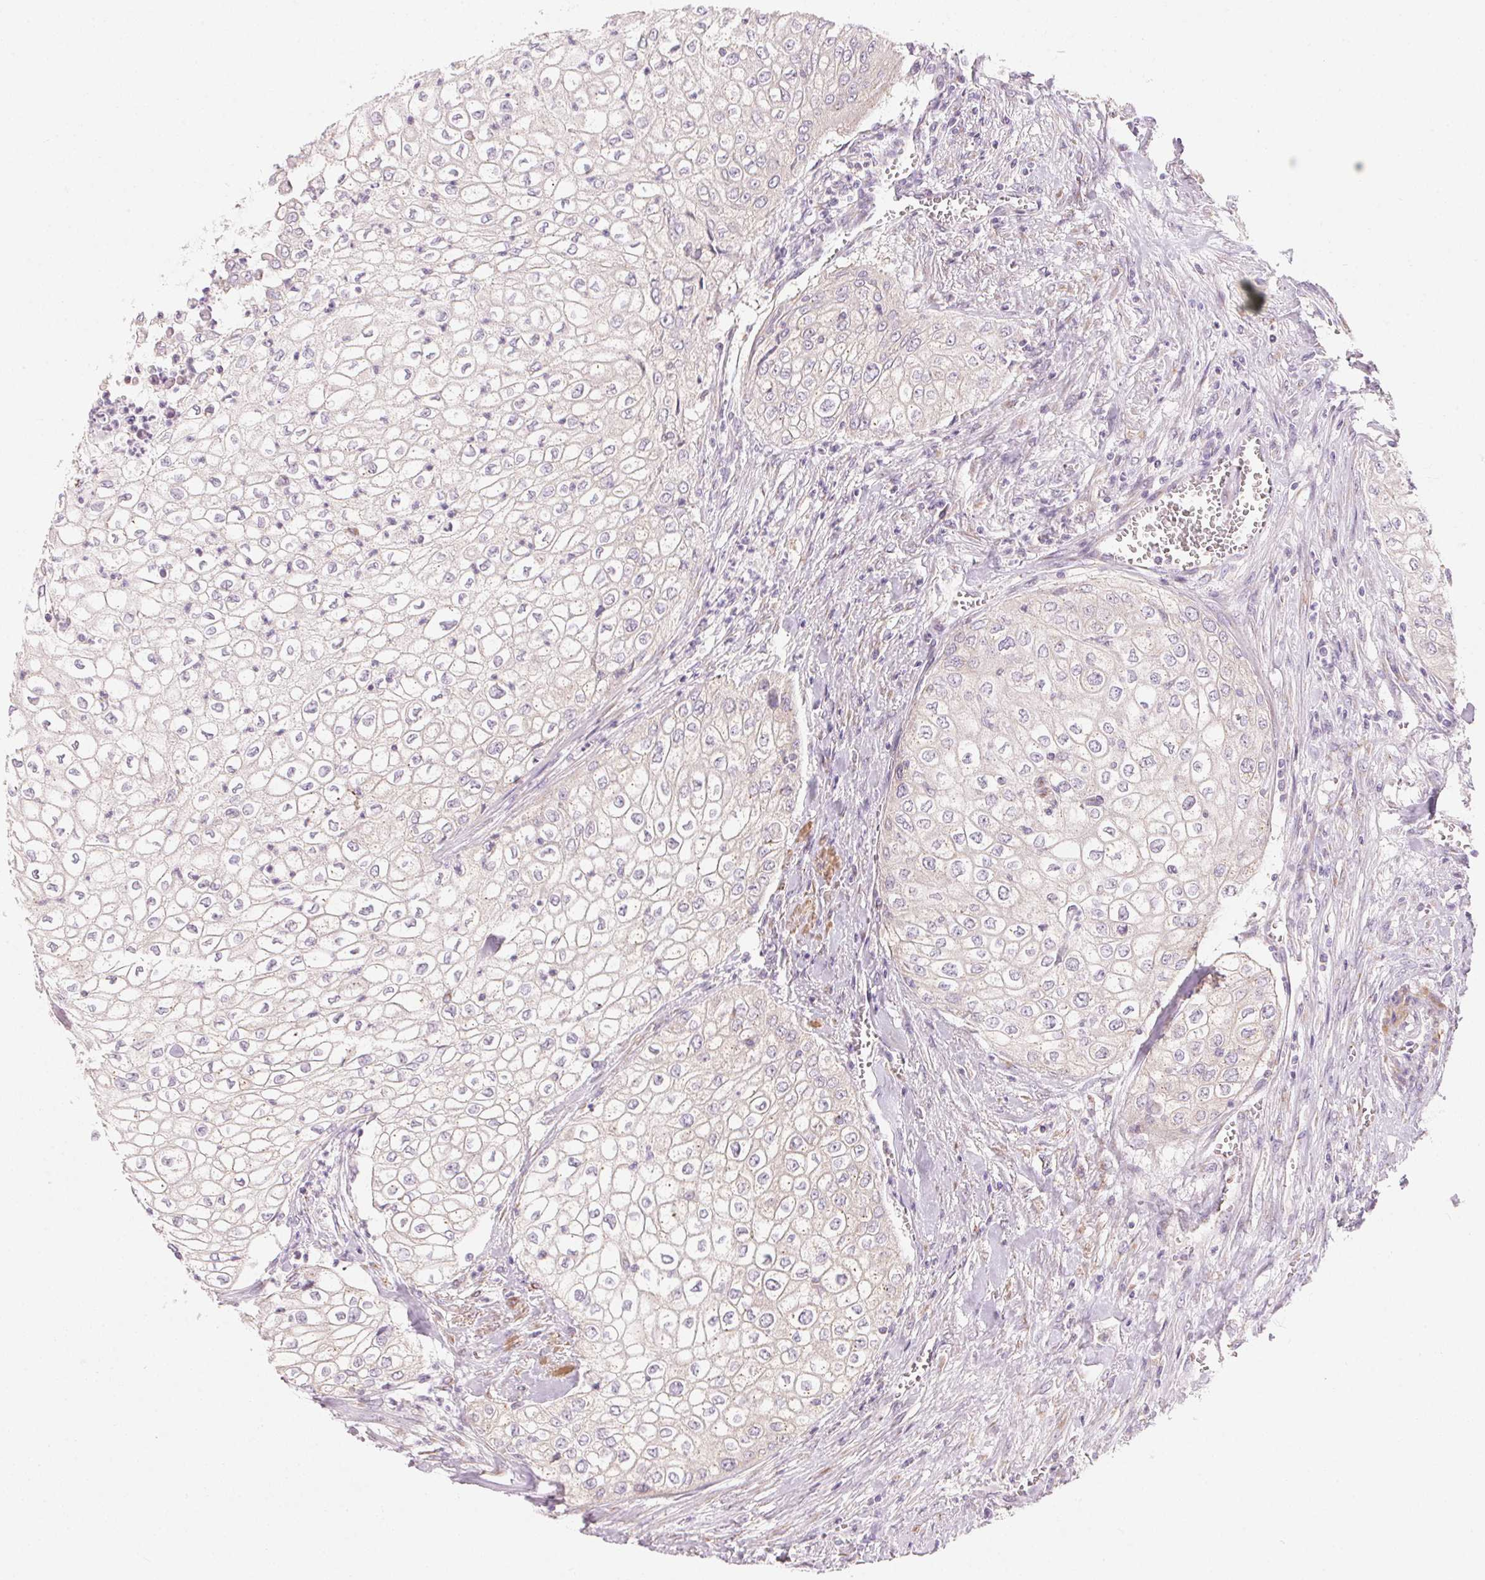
{"staining": {"intensity": "negative", "quantity": "none", "location": "none"}, "tissue": "urothelial cancer", "cell_type": "Tumor cells", "image_type": "cancer", "snomed": [{"axis": "morphology", "description": "Urothelial carcinoma, High grade"}, {"axis": "topography", "description": "Urinary bladder"}], "caption": "High power microscopy photomicrograph of an immunohistochemistry (IHC) image of high-grade urothelial carcinoma, revealing no significant expression in tumor cells. (DAB immunohistochemistry, high magnification).", "gene": "DRAM2", "patient": {"sex": "male", "age": 62}}